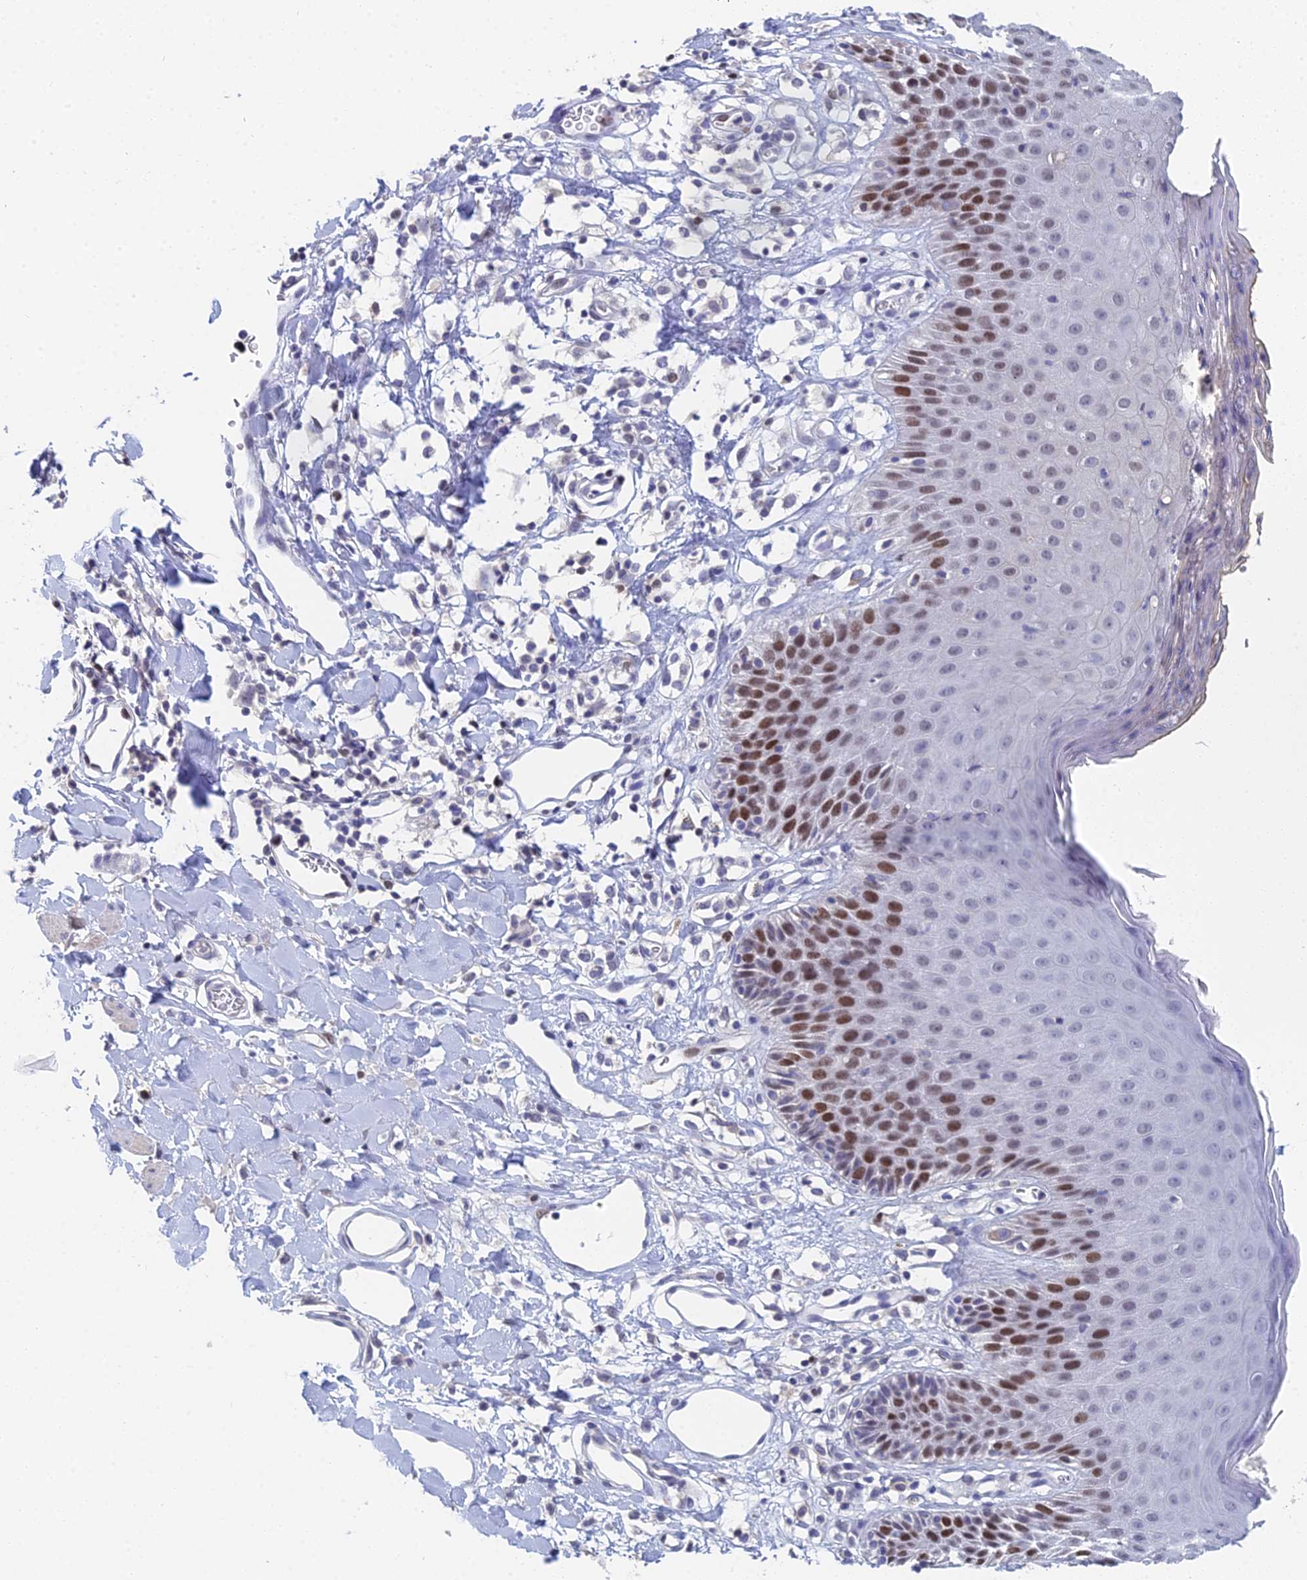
{"staining": {"intensity": "strong", "quantity": "25%-75%", "location": "nuclear"}, "tissue": "skin", "cell_type": "Epidermal cells", "image_type": "normal", "snomed": [{"axis": "morphology", "description": "Normal tissue, NOS"}, {"axis": "topography", "description": "Vulva"}], "caption": "High-power microscopy captured an immunohistochemistry micrograph of unremarkable skin, revealing strong nuclear expression in approximately 25%-75% of epidermal cells.", "gene": "MCM2", "patient": {"sex": "female", "age": 68}}